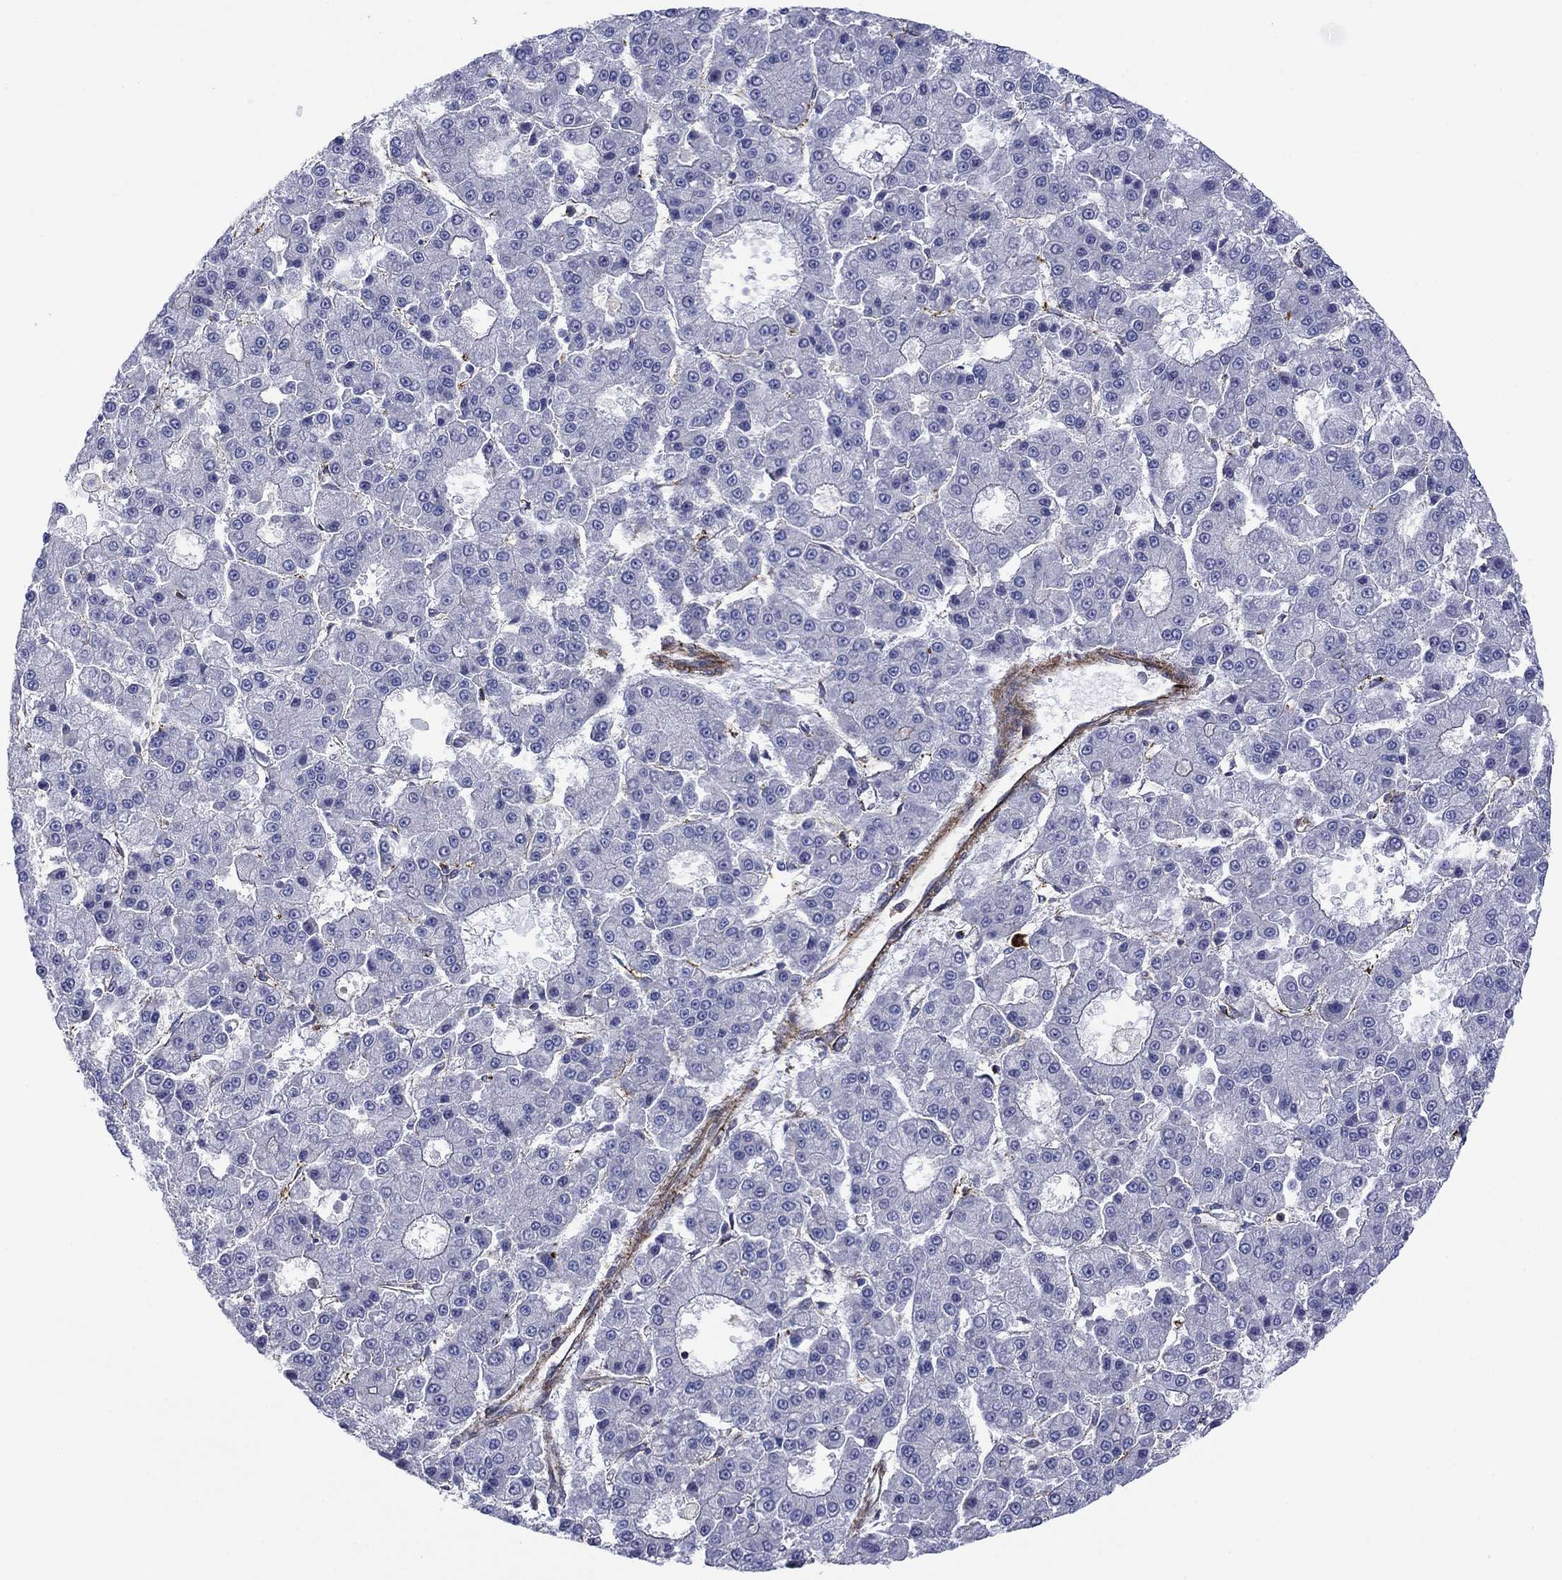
{"staining": {"intensity": "negative", "quantity": "none", "location": "none"}, "tissue": "liver cancer", "cell_type": "Tumor cells", "image_type": "cancer", "snomed": [{"axis": "morphology", "description": "Carcinoma, Hepatocellular, NOS"}, {"axis": "topography", "description": "Liver"}], "caption": "Immunohistochemical staining of liver hepatocellular carcinoma exhibits no significant staining in tumor cells.", "gene": "PAG1", "patient": {"sex": "male", "age": 70}}